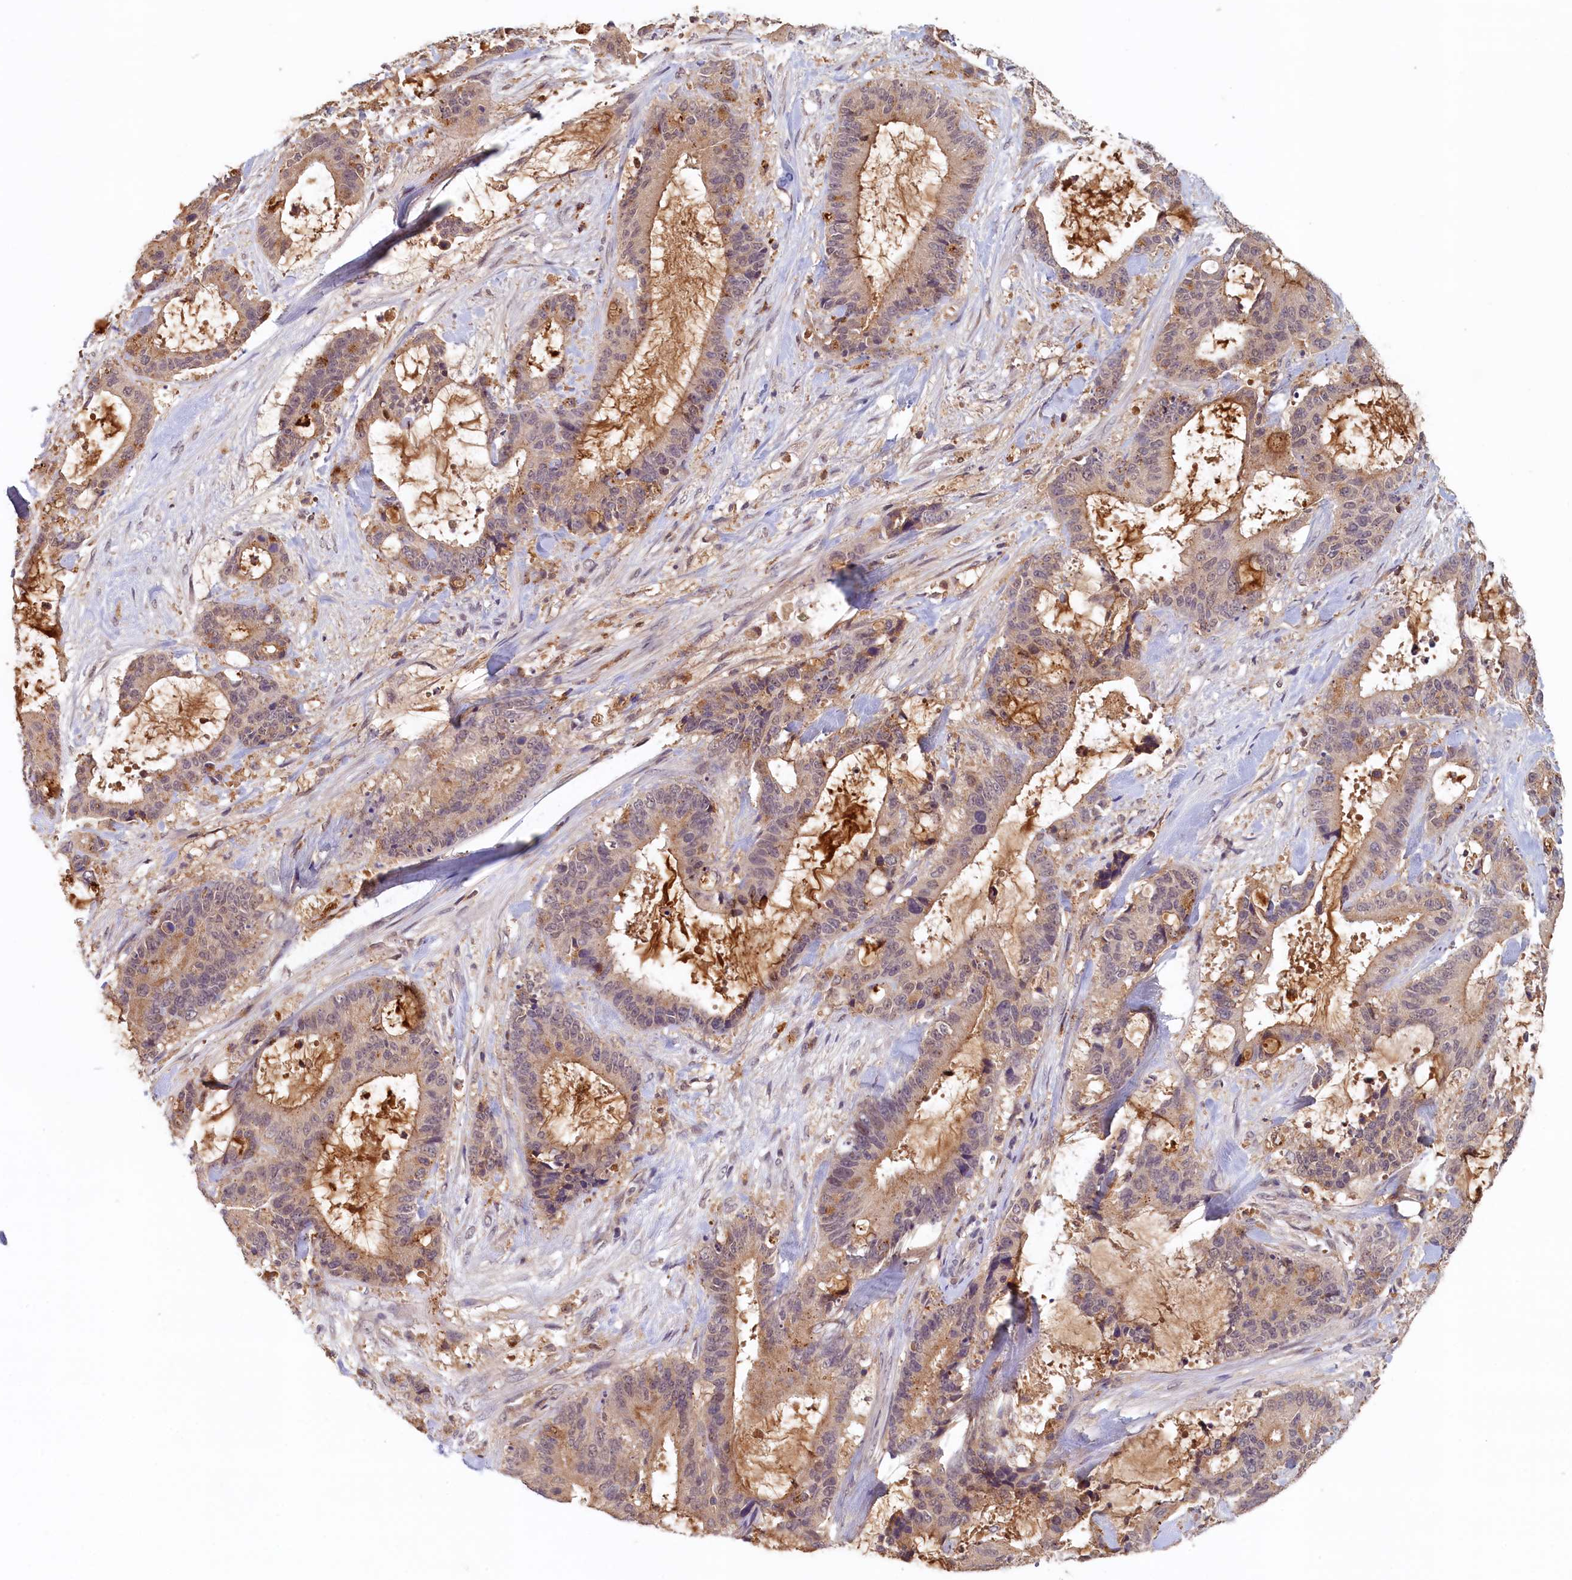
{"staining": {"intensity": "weak", "quantity": ">75%", "location": "cytoplasmic/membranous"}, "tissue": "liver cancer", "cell_type": "Tumor cells", "image_type": "cancer", "snomed": [{"axis": "morphology", "description": "Normal tissue, NOS"}, {"axis": "morphology", "description": "Cholangiocarcinoma"}, {"axis": "topography", "description": "Liver"}, {"axis": "topography", "description": "Peripheral nerve tissue"}], "caption": "Immunohistochemistry image of neoplastic tissue: human liver cancer (cholangiocarcinoma) stained using immunohistochemistry (IHC) reveals low levels of weak protein expression localized specifically in the cytoplasmic/membranous of tumor cells, appearing as a cytoplasmic/membranous brown color.", "gene": "NUBP2", "patient": {"sex": "female", "age": 73}}